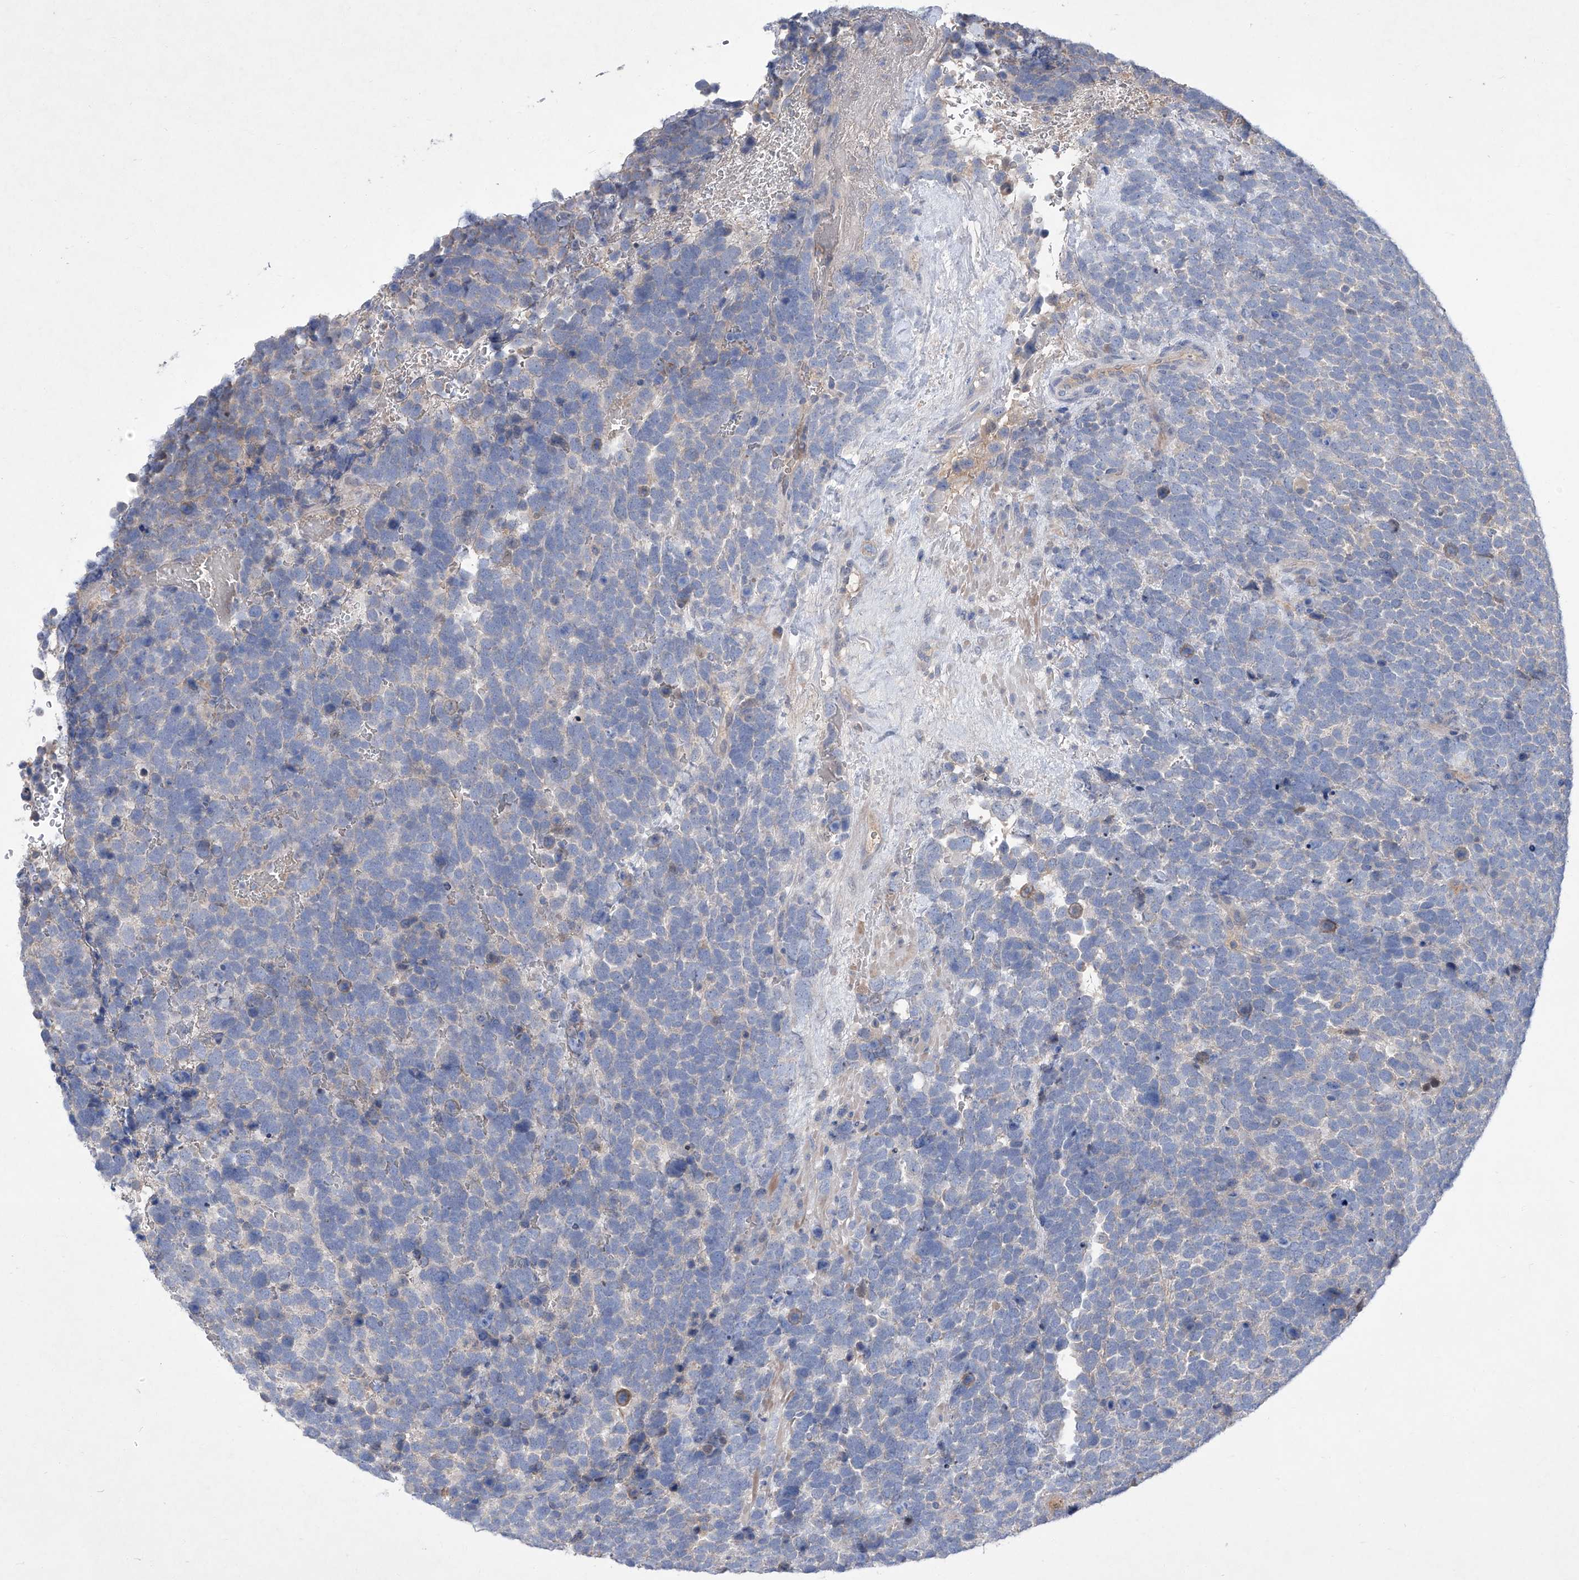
{"staining": {"intensity": "weak", "quantity": "<25%", "location": "cytoplasmic/membranous"}, "tissue": "urothelial cancer", "cell_type": "Tumor cells", "image_type": "cancer", "snomed": [{"axis": "morphology", "description": "Urothelial carcinoma, High grade"}, {"axis": "topography", "description": "Urinary bladder"}], "caption": "Image shows no protein staining in tumor cells of urothelial cancer tissue.", "gene": "SBK2", "patient": {"sex": "female", "age": 82}}